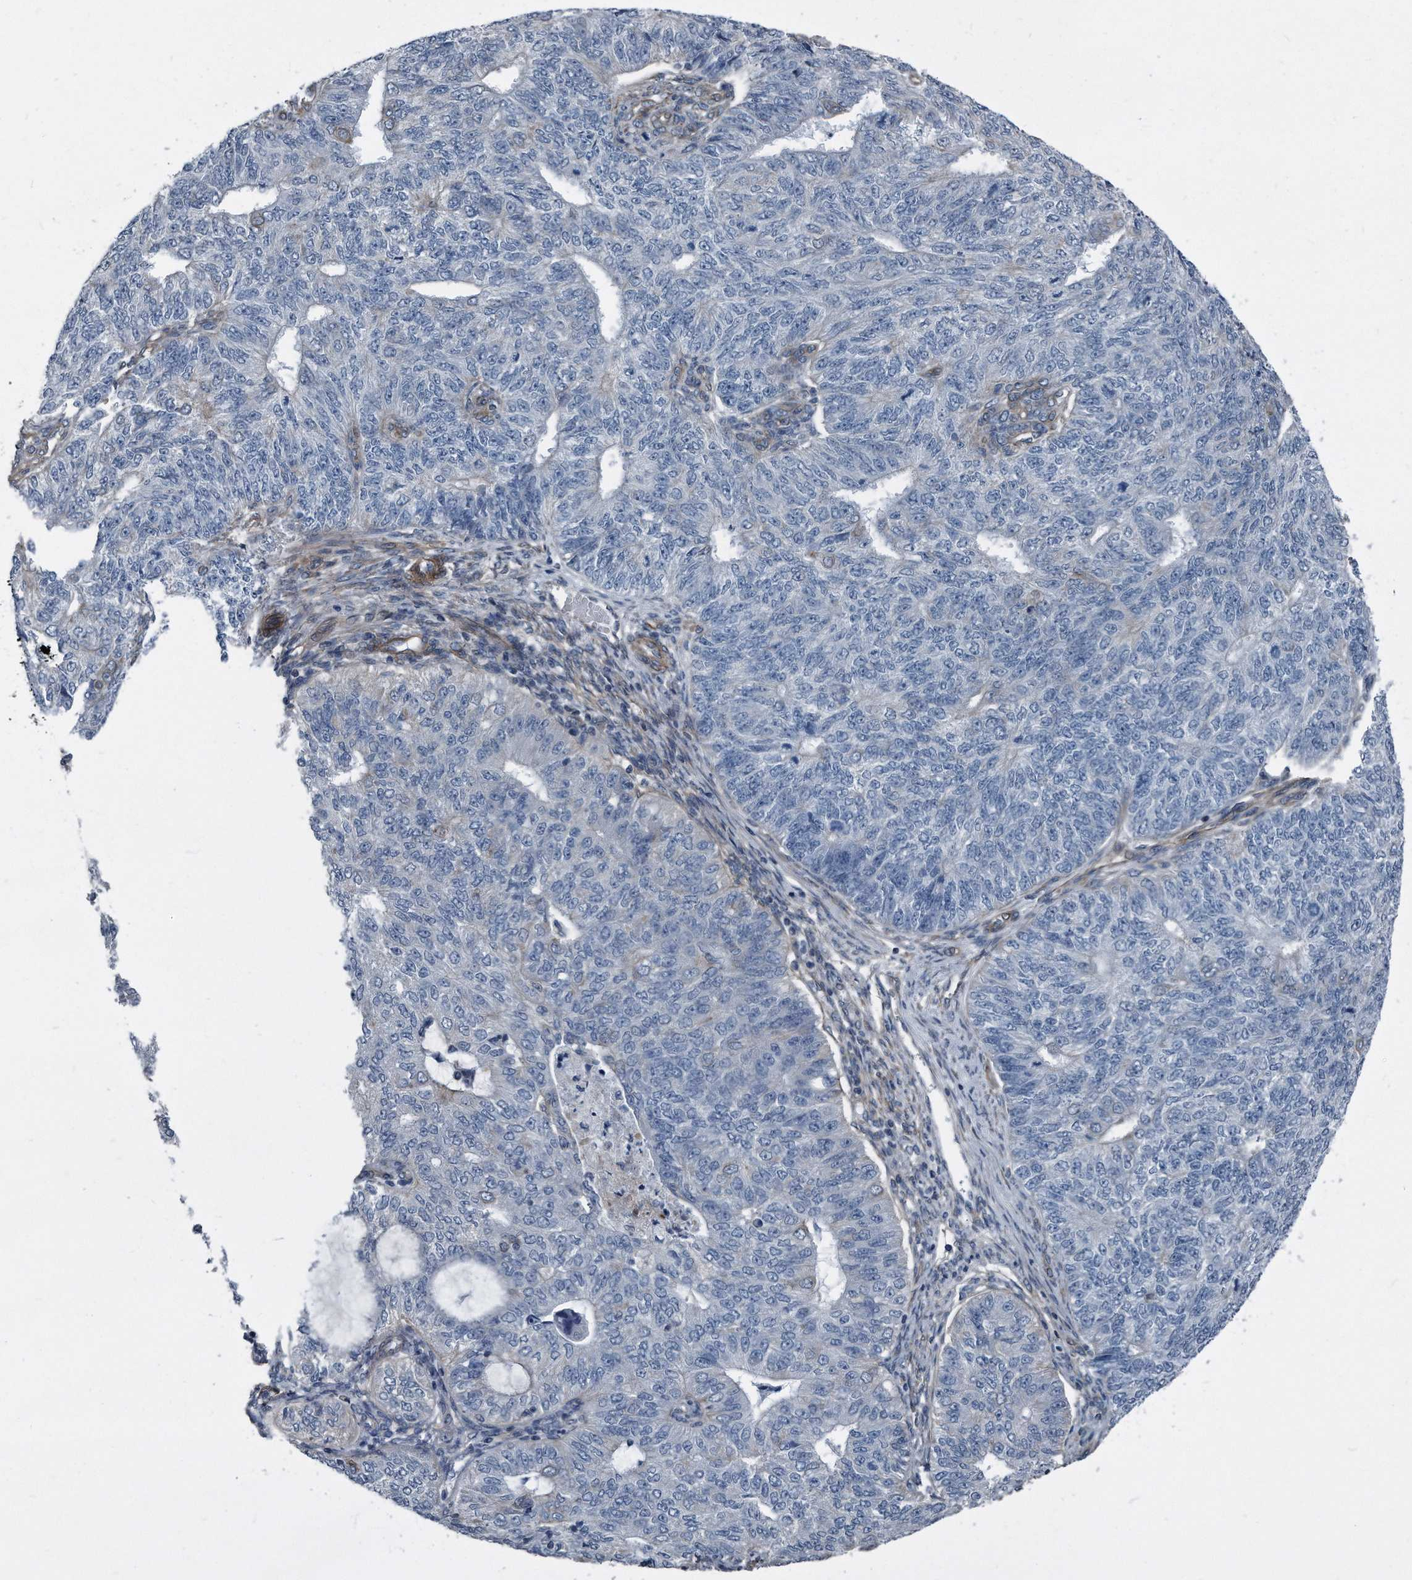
{"staining": {"intensity": "moderate", "quantity": "<25%", "location": "cytoplasmic/membranous"}, "tissue": "endometrial cancer", "cell_type": "Tumor cells", "image_type": "cancer", "snomed": [{"axis": "morphology", "description": "Adenocarcinoma, NOS"}, {"axis": "topography", "description": "Endometrium"}], "caption": "This image exhibits IHC staining of endometrial adenocarcinoma, with low moderate cytoplasmic/membranous expression in about <25% of tumor cells.", "gene": "PLEC", "patient": {"sex": "female", "age": 32}}